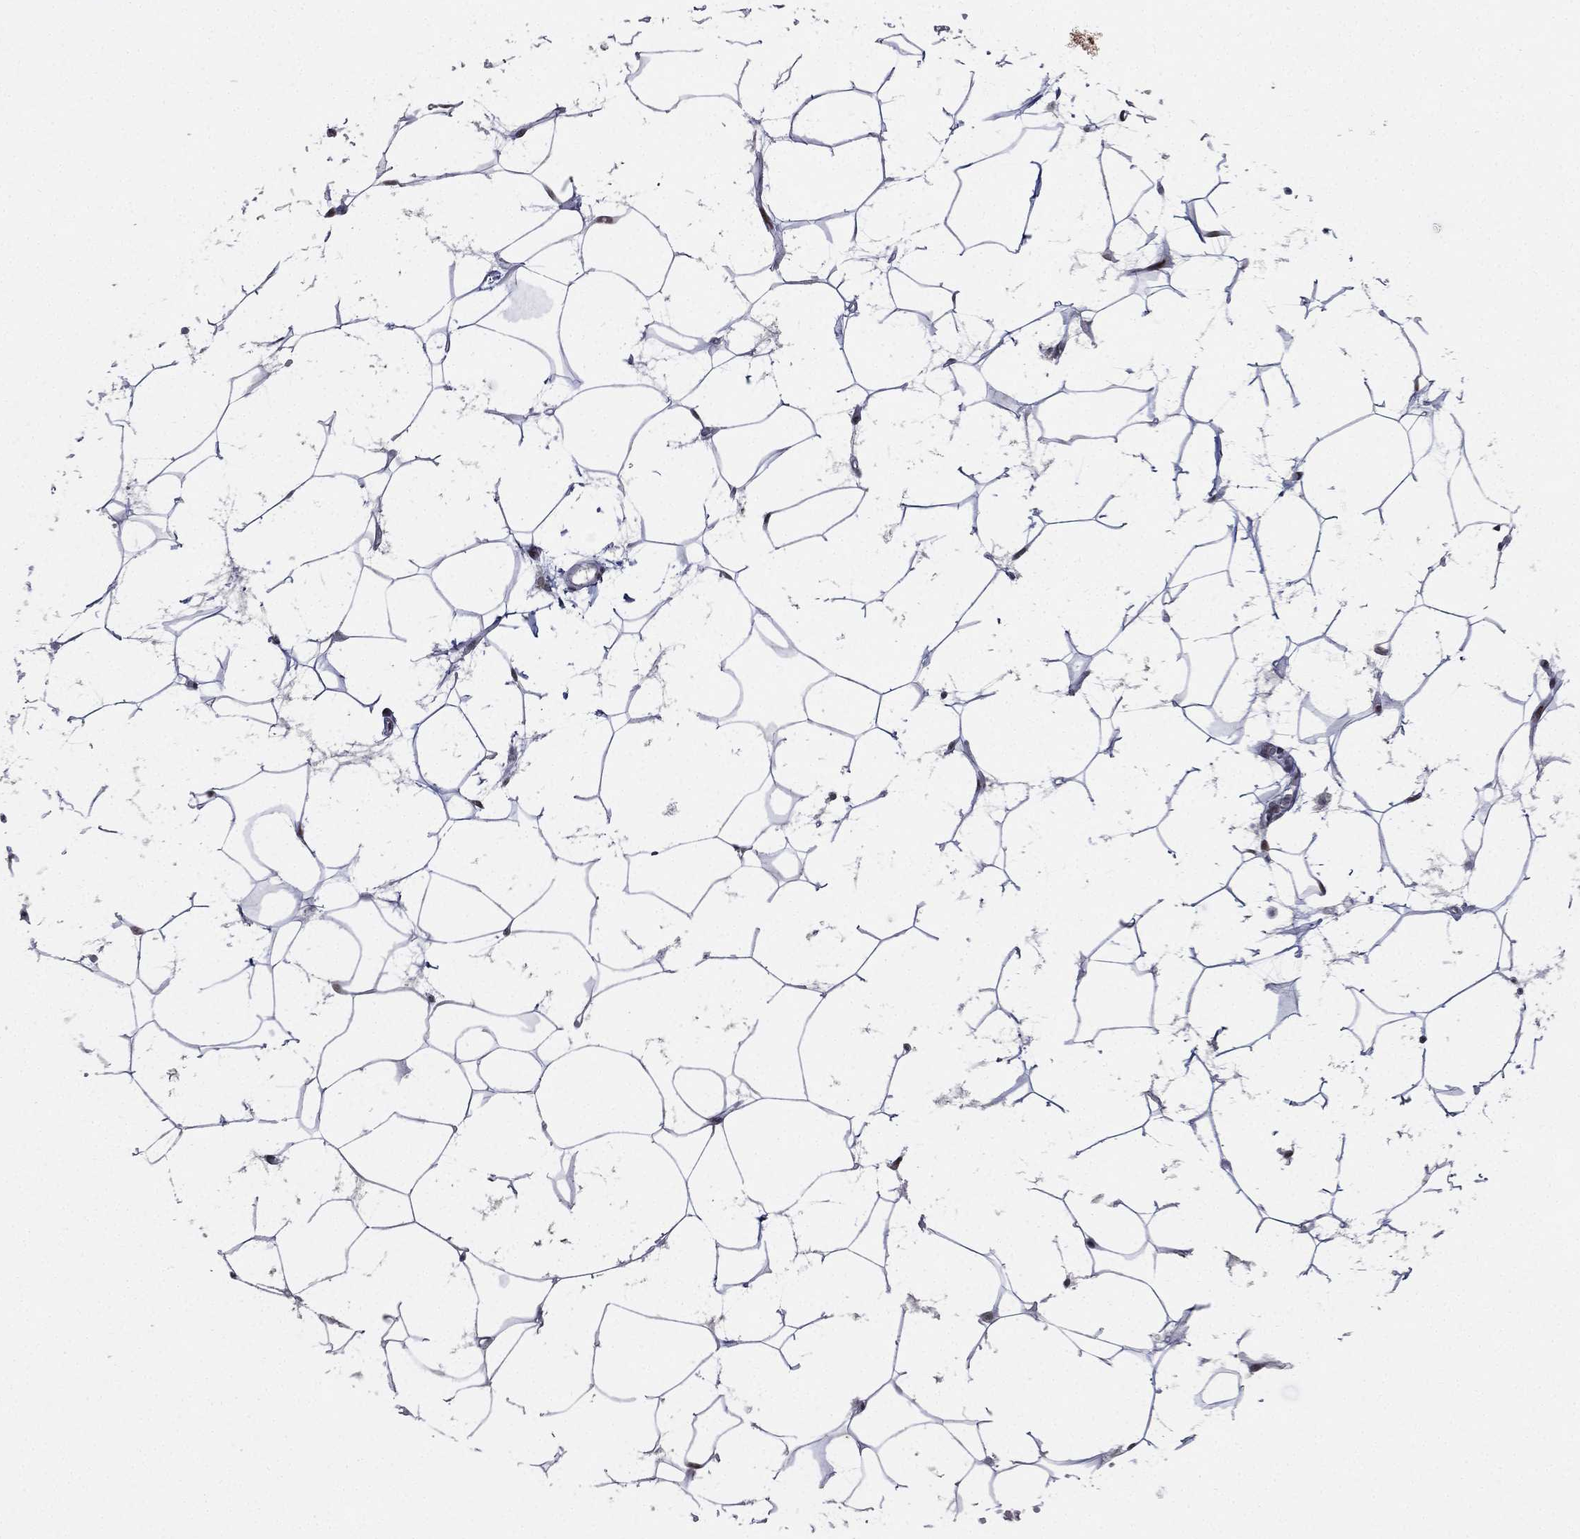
{"staining": {"intensity": "negative", "quantity": "none", "location": "none"}, "tissue": "adipose tissue", "cell_type": "Adipocytes", "image_type": "normal", "snomed": [{"axis": "morphology", "description": "Normal tissue, NOS"}, {"axis": "topography", "description": "Breast"}], "caption": "A high-resolution photomicrograph shows immunohistochemistry (IHC) staining of benign adipose tissue, which shows no significant staining in adipocytes.", "gene": "RTF1", "patient": {"sex": "female", "age": 49}}